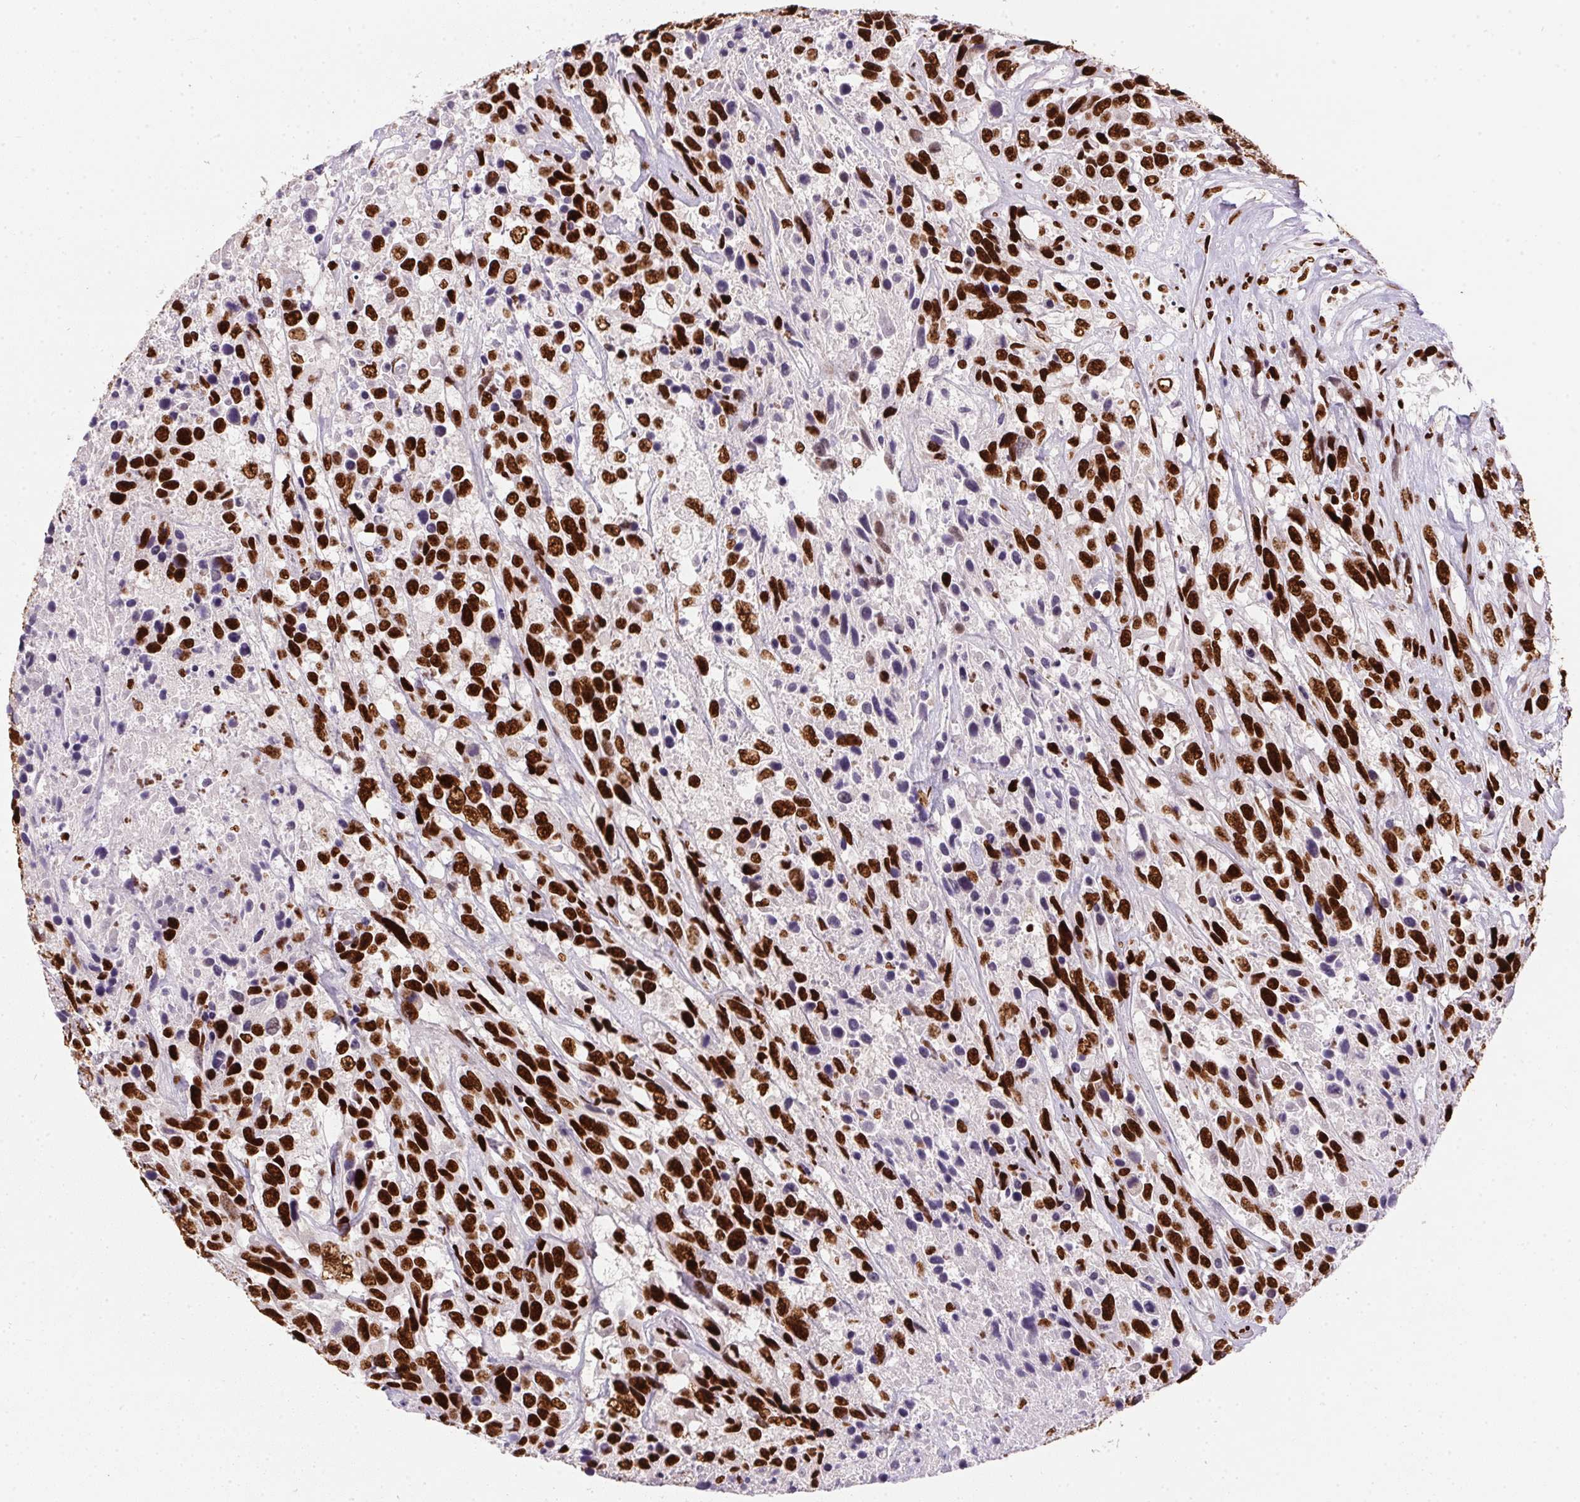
{"staining": {"intensity": "strong", "quantity": ">75%", "location": "nuclear"}, "tissue": "urothelial cancer", "cell_type": "Tumor cells", "image_type": "cancer", "snomed": [{"axis": "morphology", "description": "Urothelial carcinoma, High grade"}, {"axis": "topography", "description": "Urinary bladder"}], "caption": "A histopathology image showing strong nuclear positivity in about >75% of tumor cells in high-grade urothelial carcinoma, as visualized by brown immunohistochemical staining.", "gene": "PAGE3", "patient": {"sex": "female", "age": 70}}